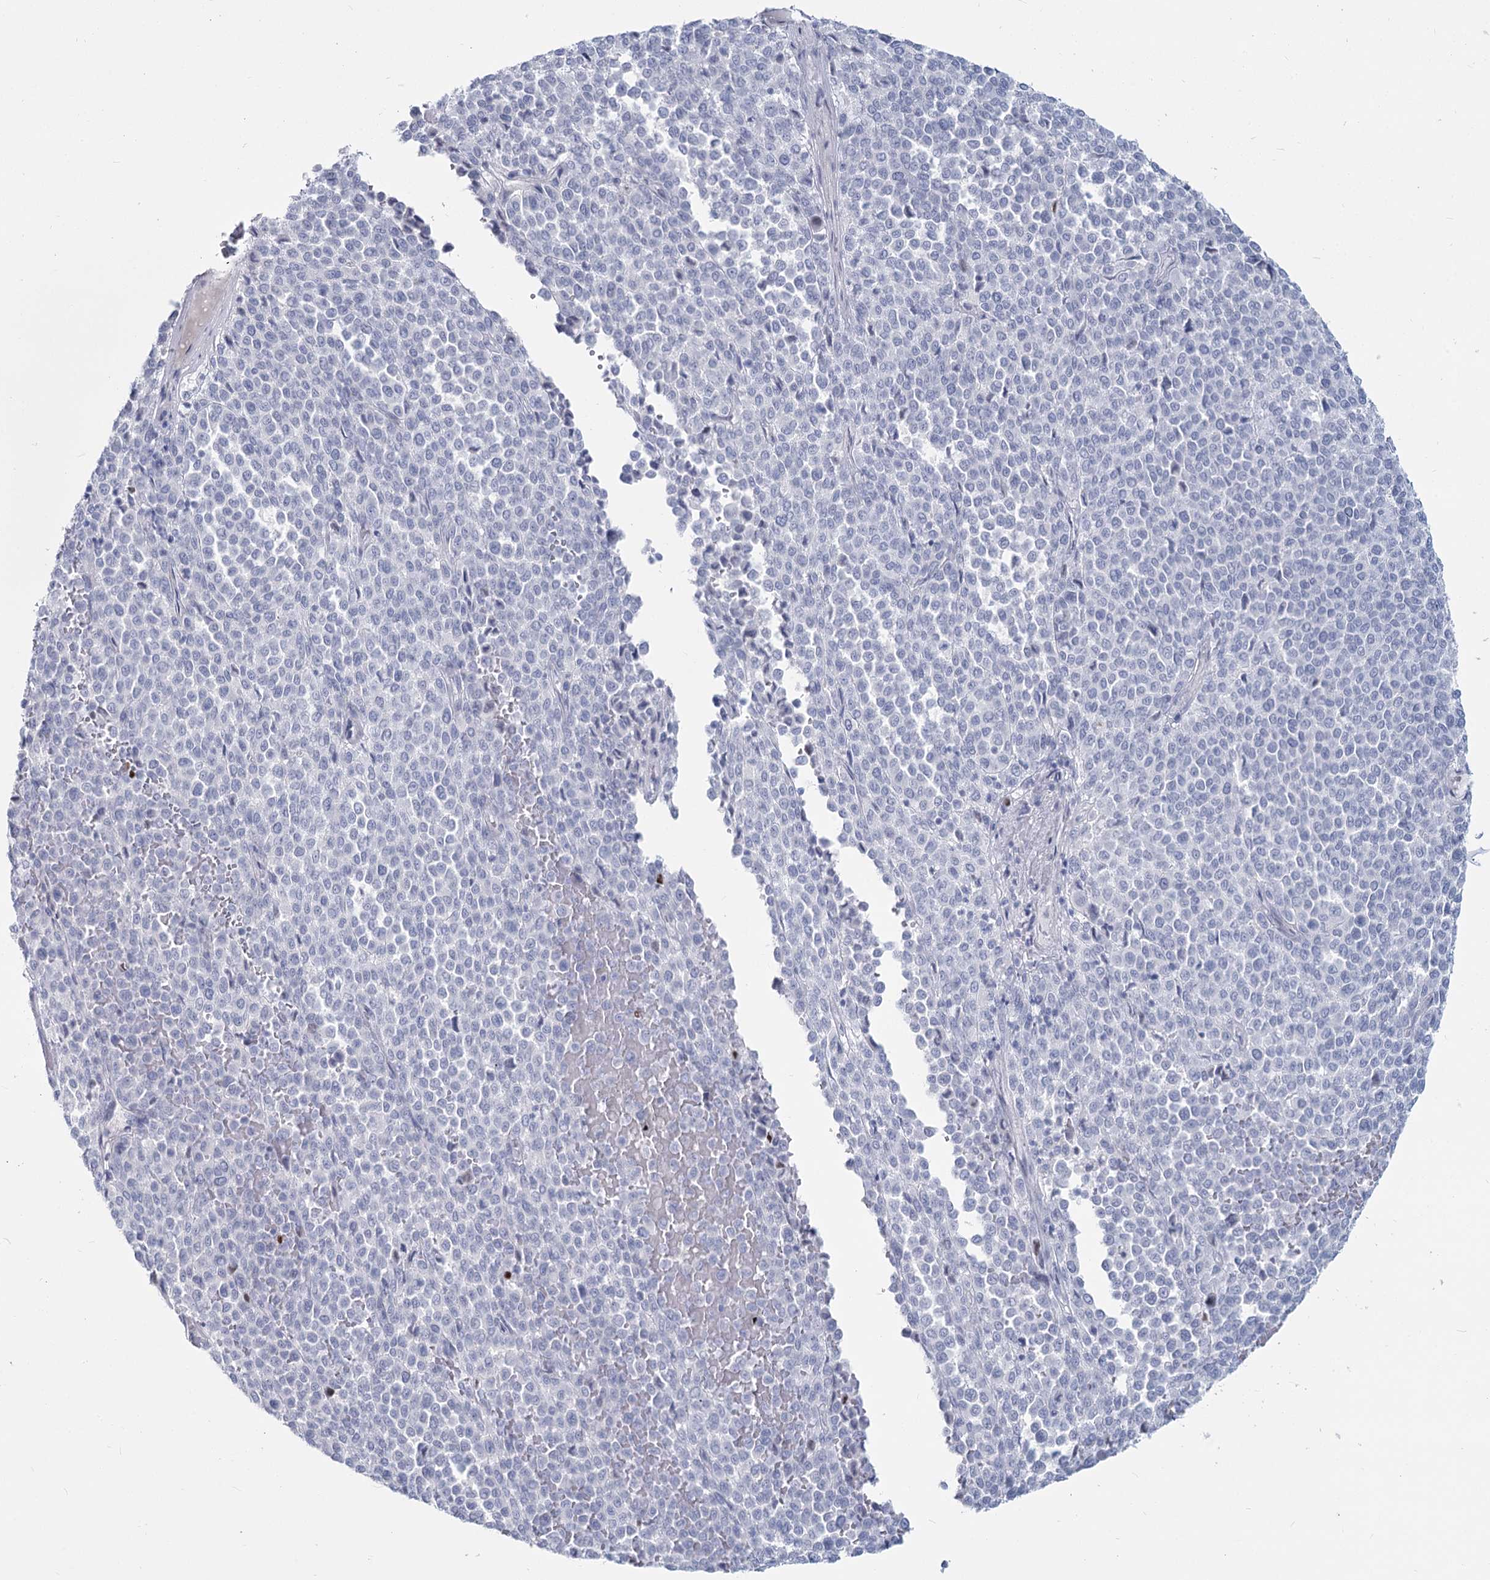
{"staining": {"intensity": "negative", "quantity": "none", "location": "none"}, "tissue": "melanoma", "cell_type": "Tumor cells", "image_type": "cancer", "snomed": [{"axis": "morphology", "description": "Malignant melanoma, Metastatic site"}, {"axis": "topography", "description": "Pancreas"}], "caption": "Immunohistochemical staining of melanoma shows no significant expression in tumor cells.", "gene": "SLC6A19", "patient": {"sex": "female", "age": 30}}